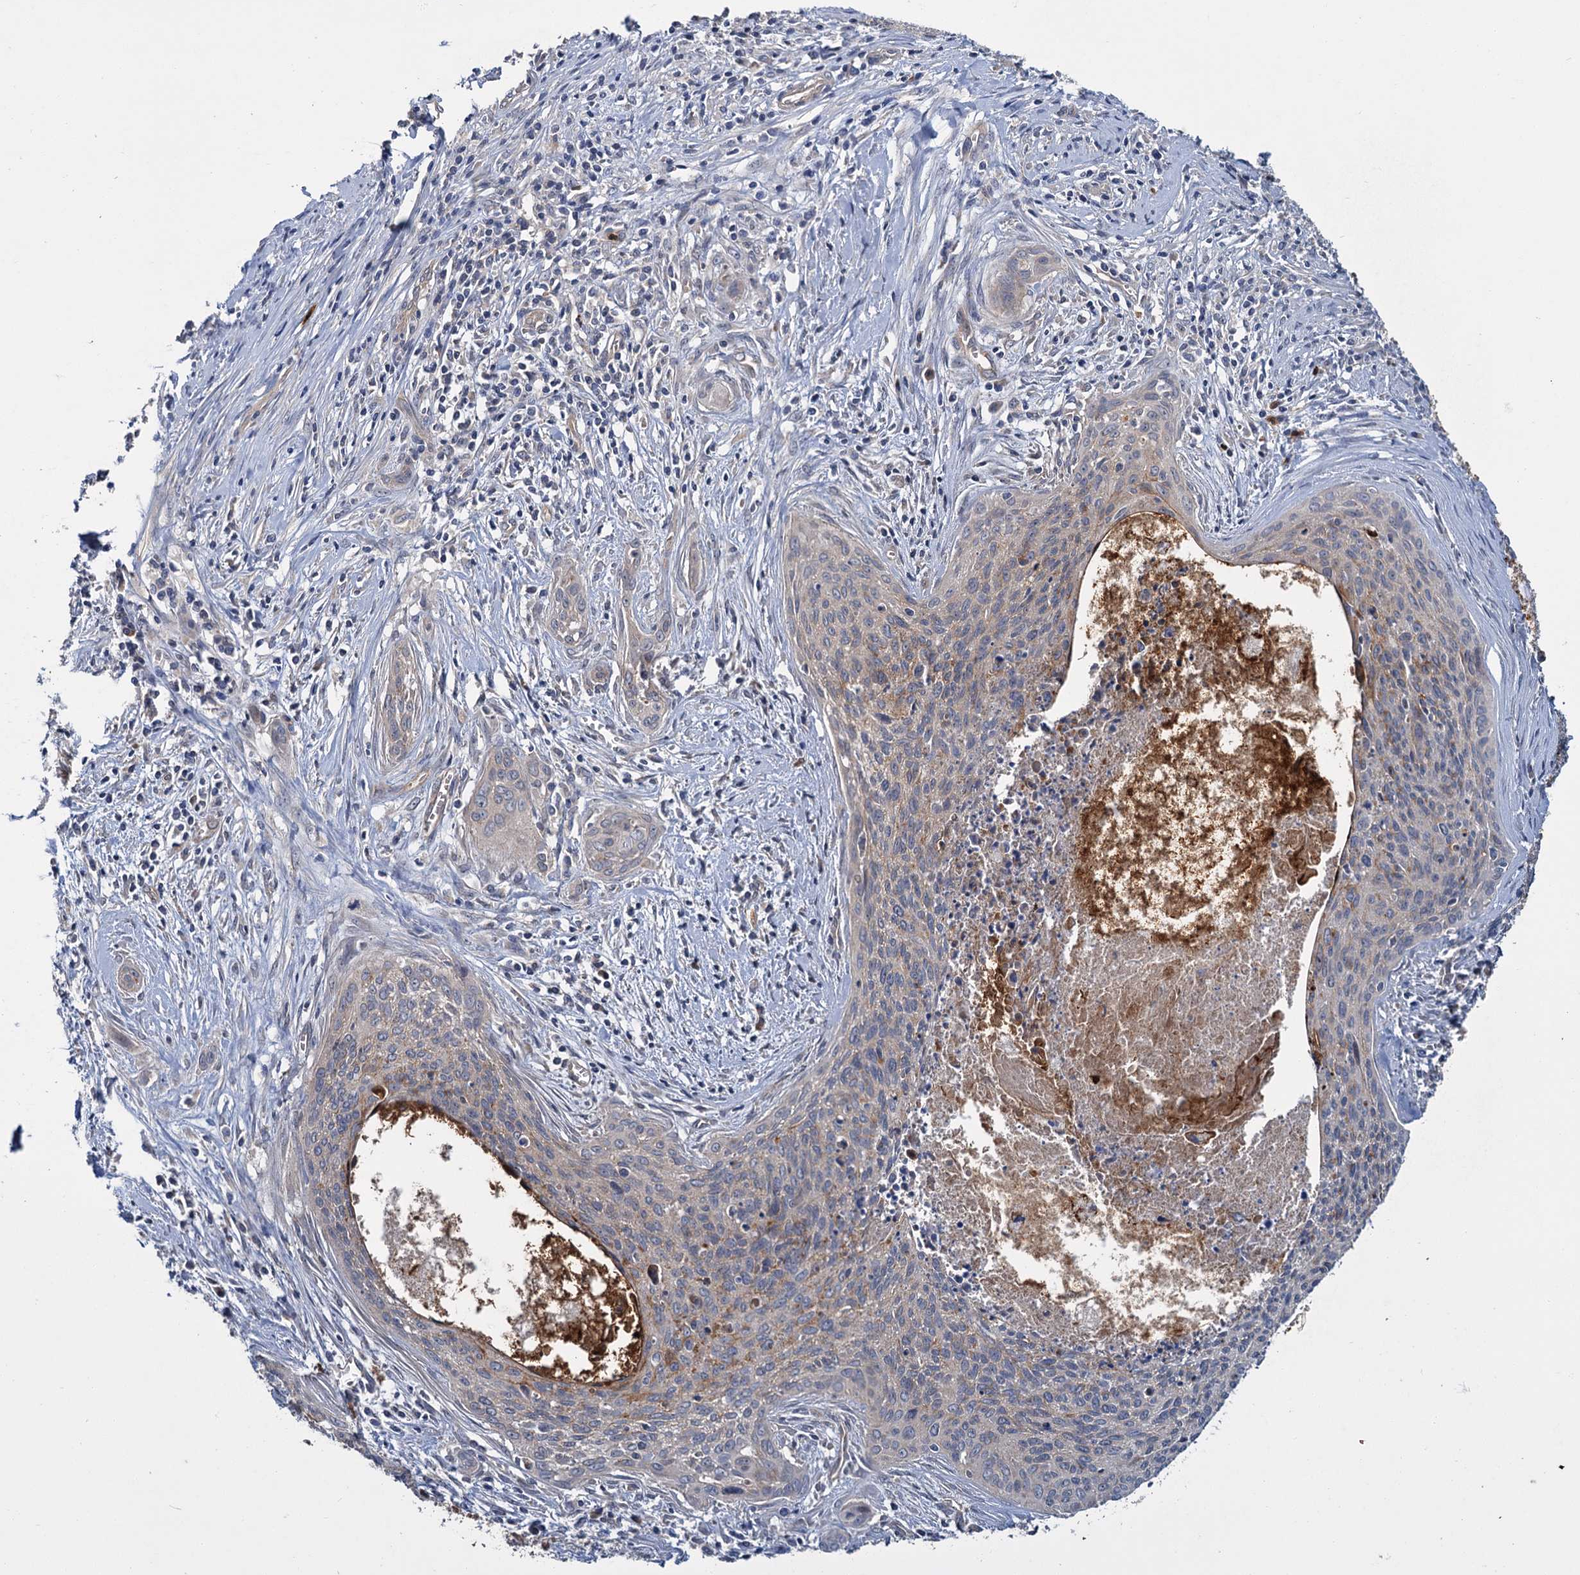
{"staining": {"intensity": "negative", "quantity": "none", "location": "none"}, "tissue": "cervical cancer", "cell_type": "Tumor cells", "image_type": "cancer", "snomed": [{"axis": "morphology", "description": "Squamous cell carcinoma, NOS"}, {"axis": "topography", "description": "Cervix"}], "caption": "The image shows no significant positivity in tumor cells of cervical cancer. (DAB (3,3'-diaminobenzidine) immunohistochemistry (IHC) with hematoxylin counter stain).", "gene": "DYNC2H1", "patient": {"sex": "female", "age": 55}}